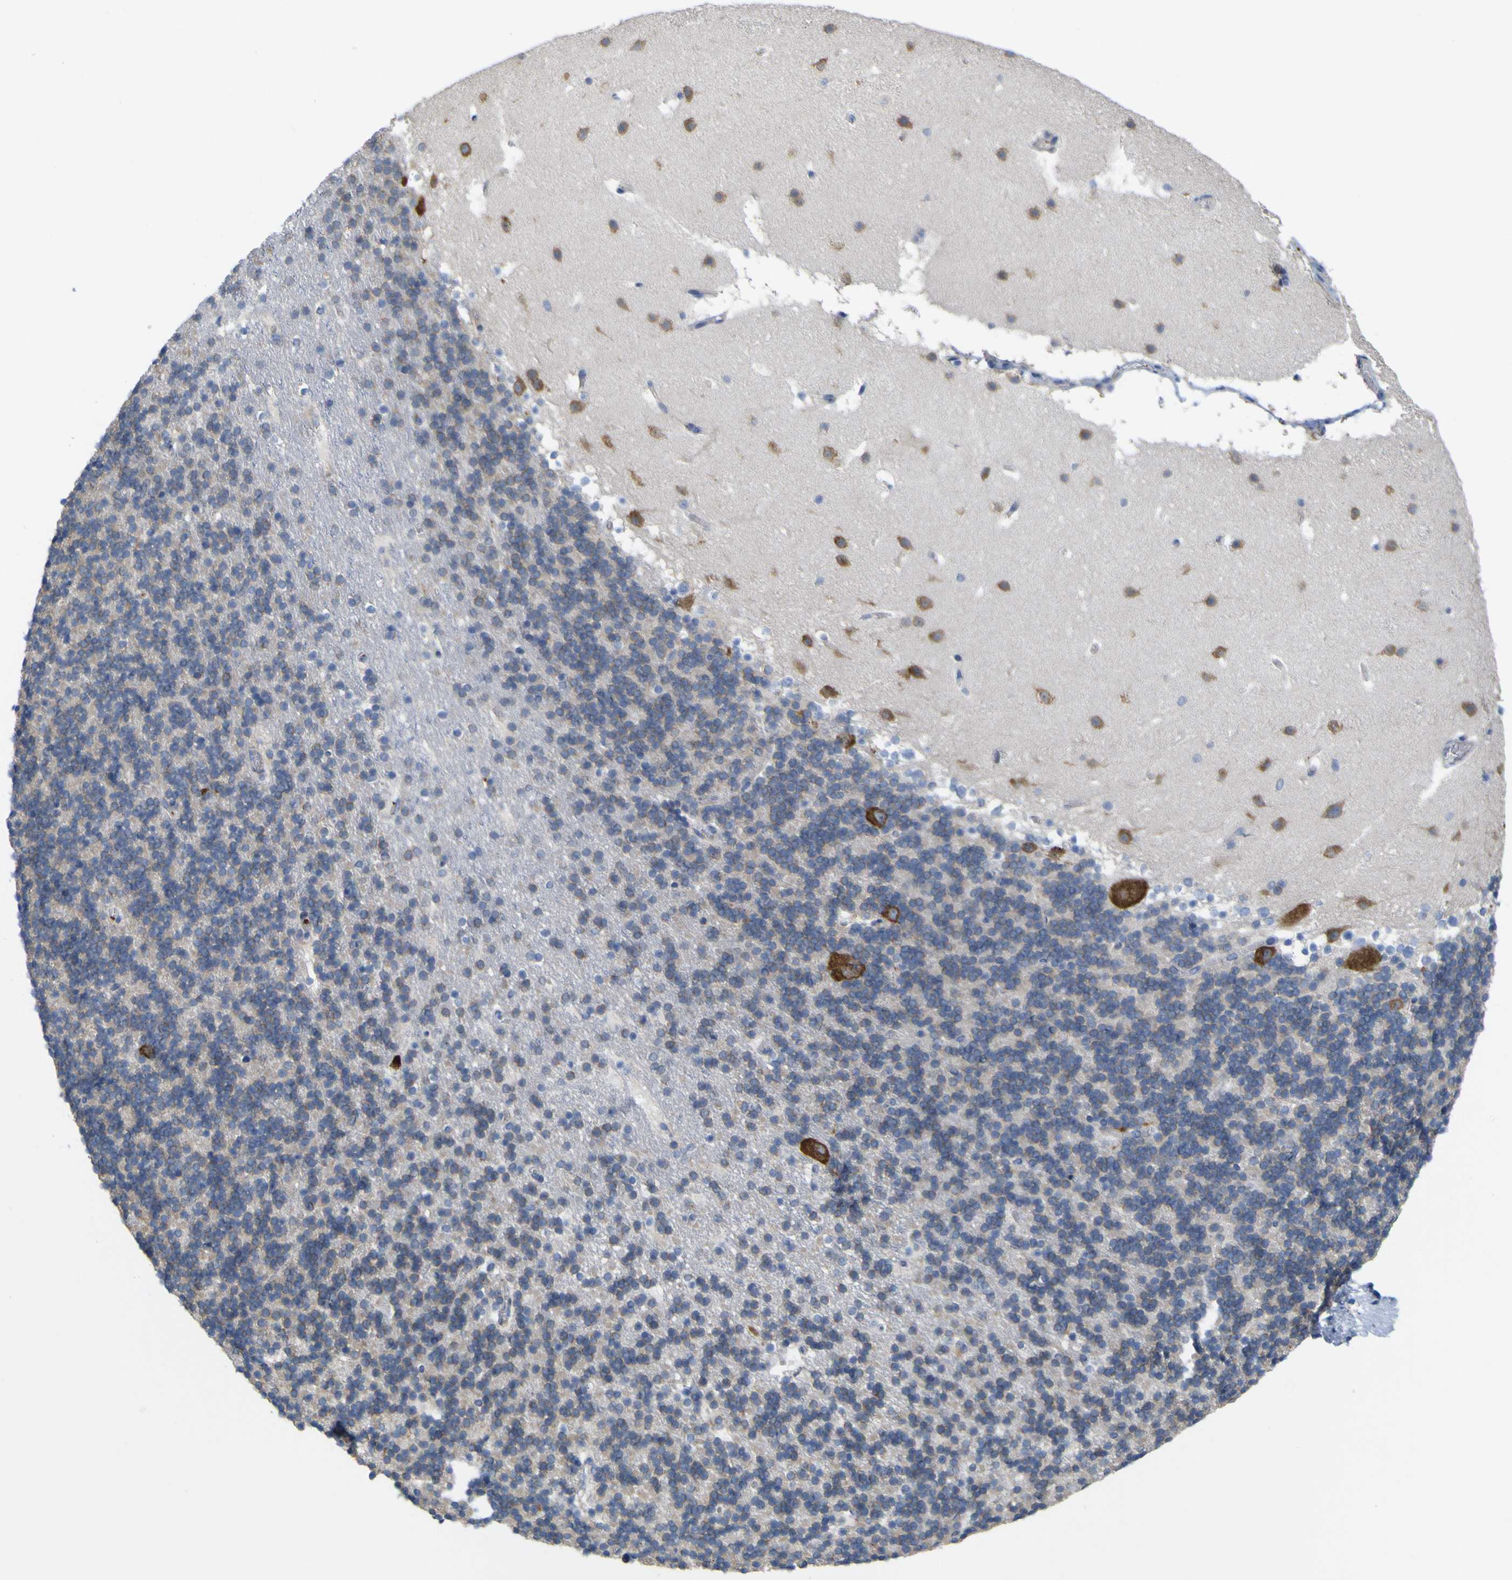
{"staining": {"intensity": "negative", "quantity": "none", "location": "none"}, "tissue": "cerebellum", "cell_type": "Cells in granular layer", "image_type": "normal", "snomed": [{"axis": "morphology", "description": "Normal tissue, NOS"}, {"axis": "topography", "description": "Cerebellum"}], "caption": "An immunohistochemistry (IHC) image of normal cerebellum is shown. There is no staining in cells in granular layer of cerebellum. The staining was performed using DAB to visualize the protein expression in brown, while the nuclei were stained in blue with hematoxylin (Magnification: 20x).", "gene": "MYEOV", "patient": {"sex": "male", "age": 45}}